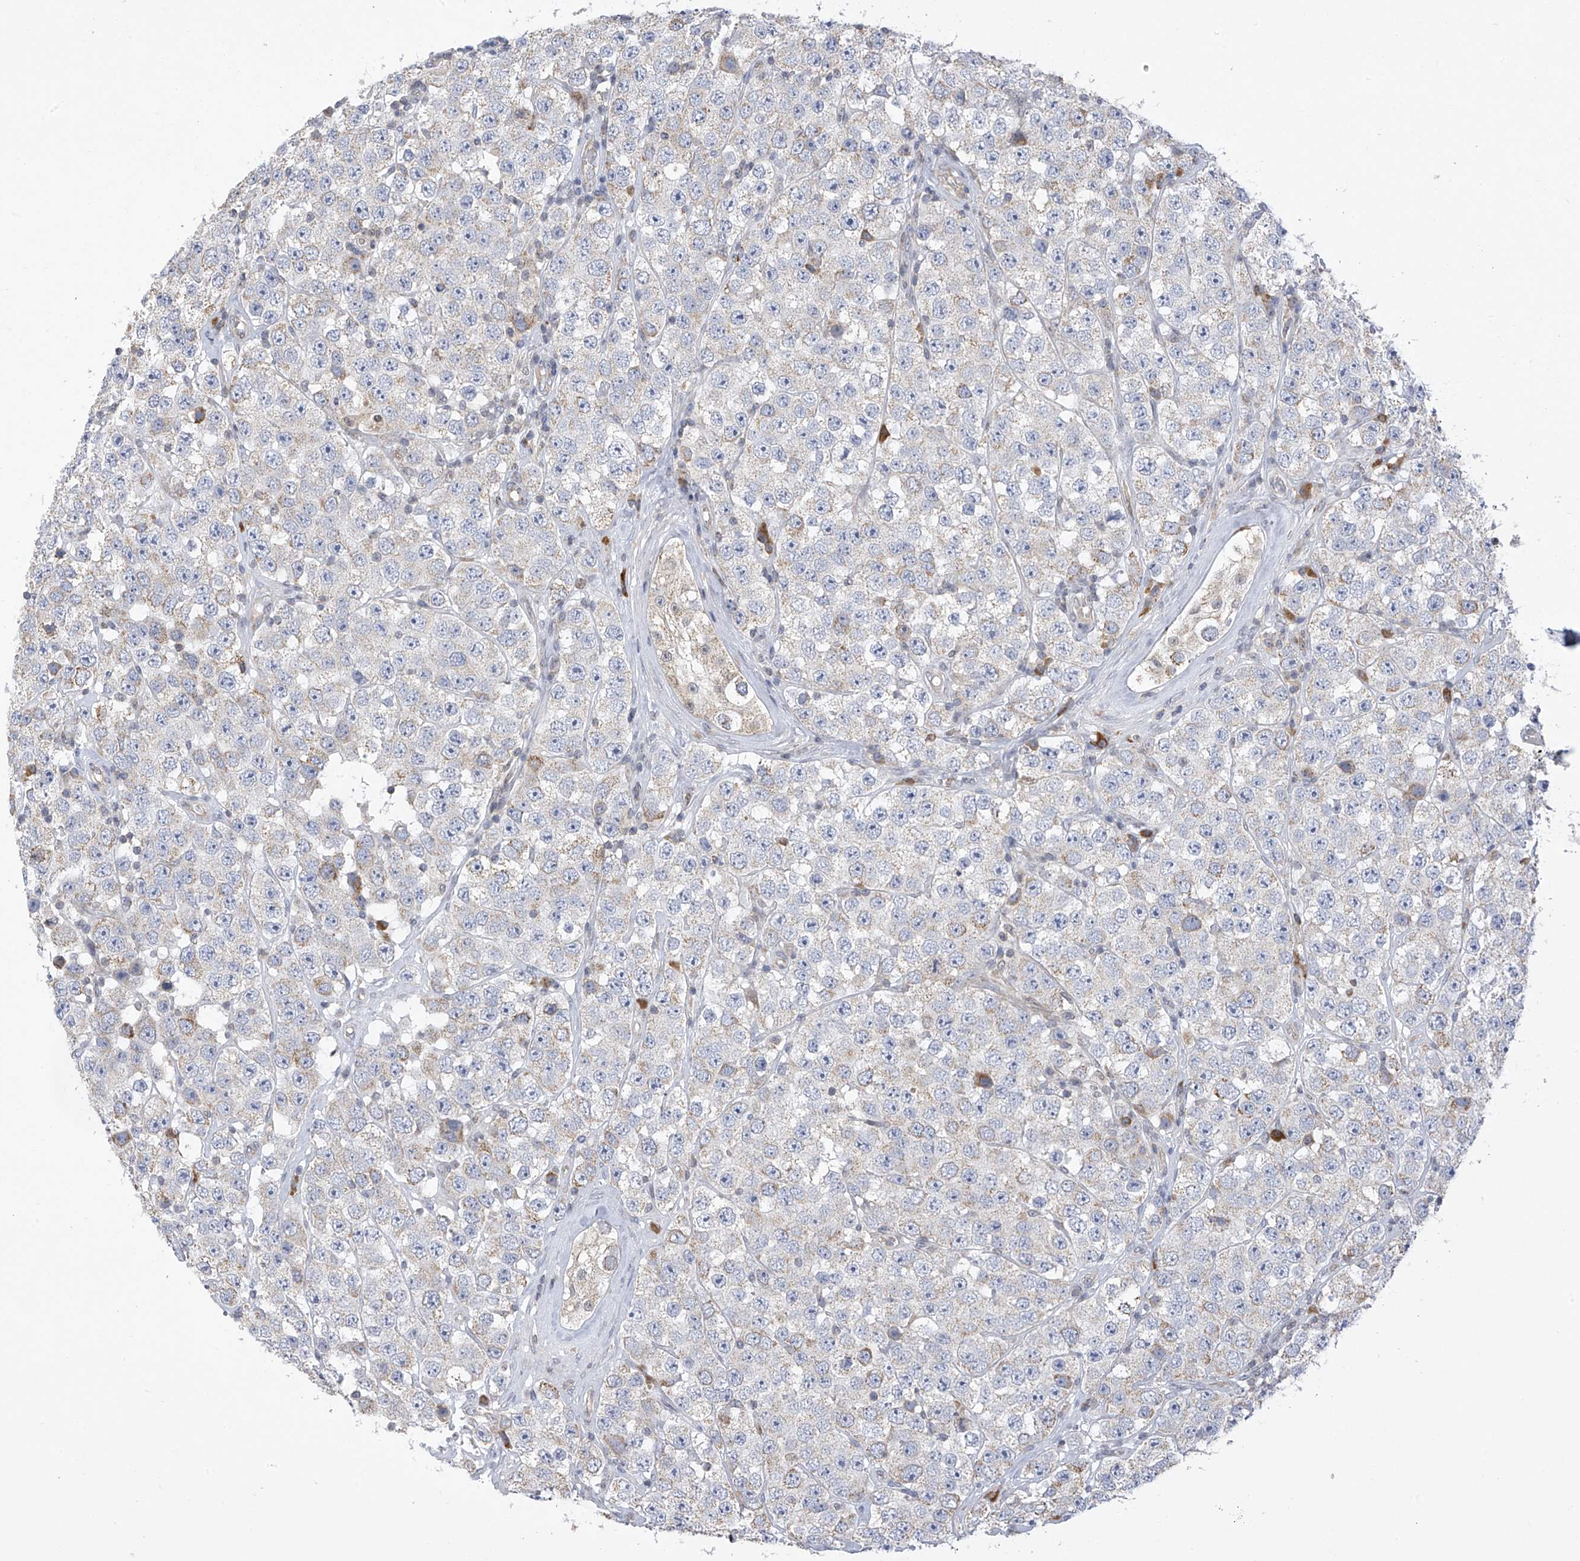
{"staining": {"intensity": "weak", "quantity": "<25%", "location": "cytoplasmic/membranous"}, "tissue": "testis cancer", "cell_type": "Tumor cells", "image_type": "cancer", "snomed": [{"axis": "morphology", "description": "Seminoma, NOS"}, {"axis": "topography", "description": "Testis"}], "caption": "A high-resolution histopathology image shows immunohistochemistry (IHC) staining of testis seminoma, which exhibits no significant positivity in tumor cells.", "gene": "SLCO4A1", "patient": {"sex": "male", "age": 28}}